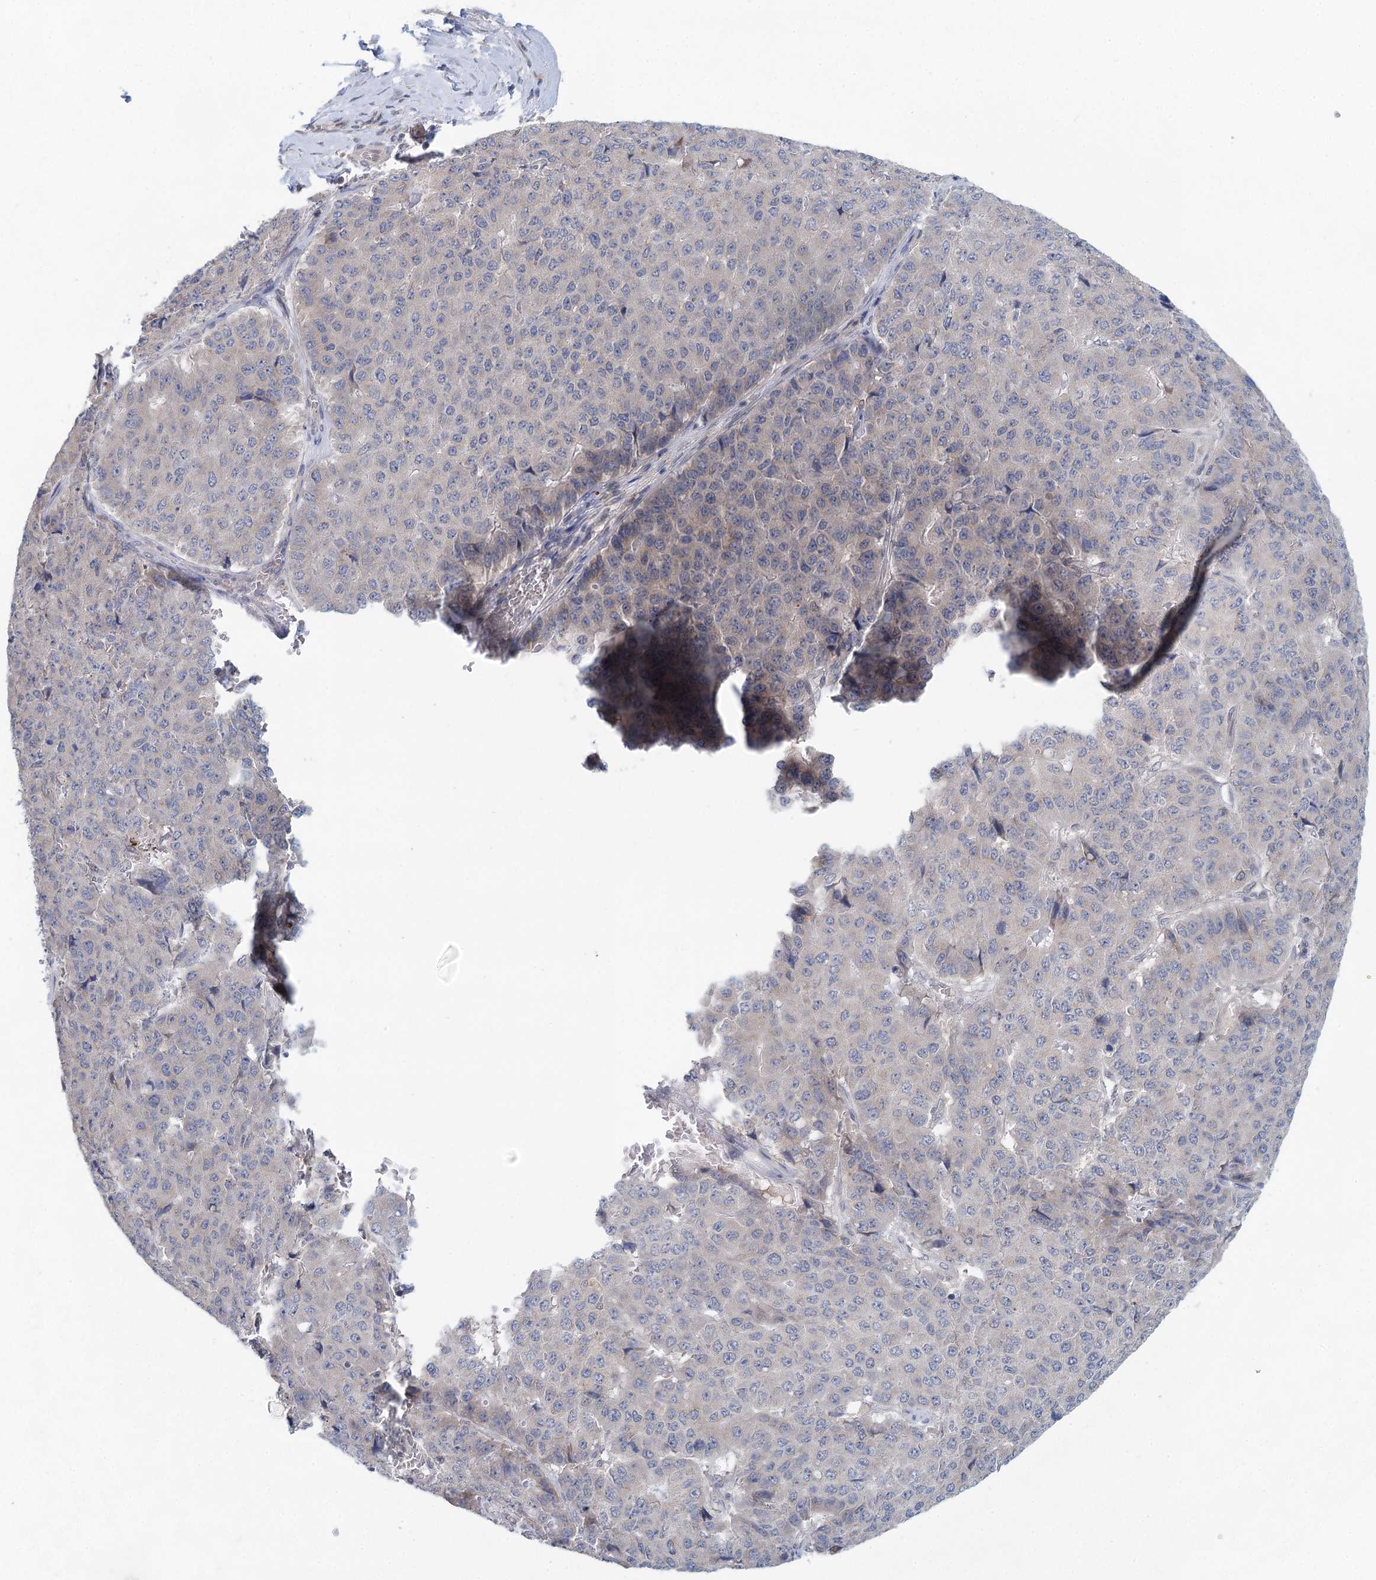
{"staining": {"intensity": "negative", "quantity": "none", "location": "none"}, "tissue": "pancreatic cancer", "cell_type": "Tumor cells", "image_type": "cancer", "snomed": [{"axis": "morphology", "description": "Adenocarcinoma, NOS"}, {"axis": "topography", "description": "Pancreas"}], "caption": "Immunohistochemical staining of human pancreatic adenocarcinoma demonstrates no significant staining in tumor cells. (DAB IHC with hematoxylin counter stain).", "gene": "BLTP1", "patient": {"sex": "male", "age": 50}}